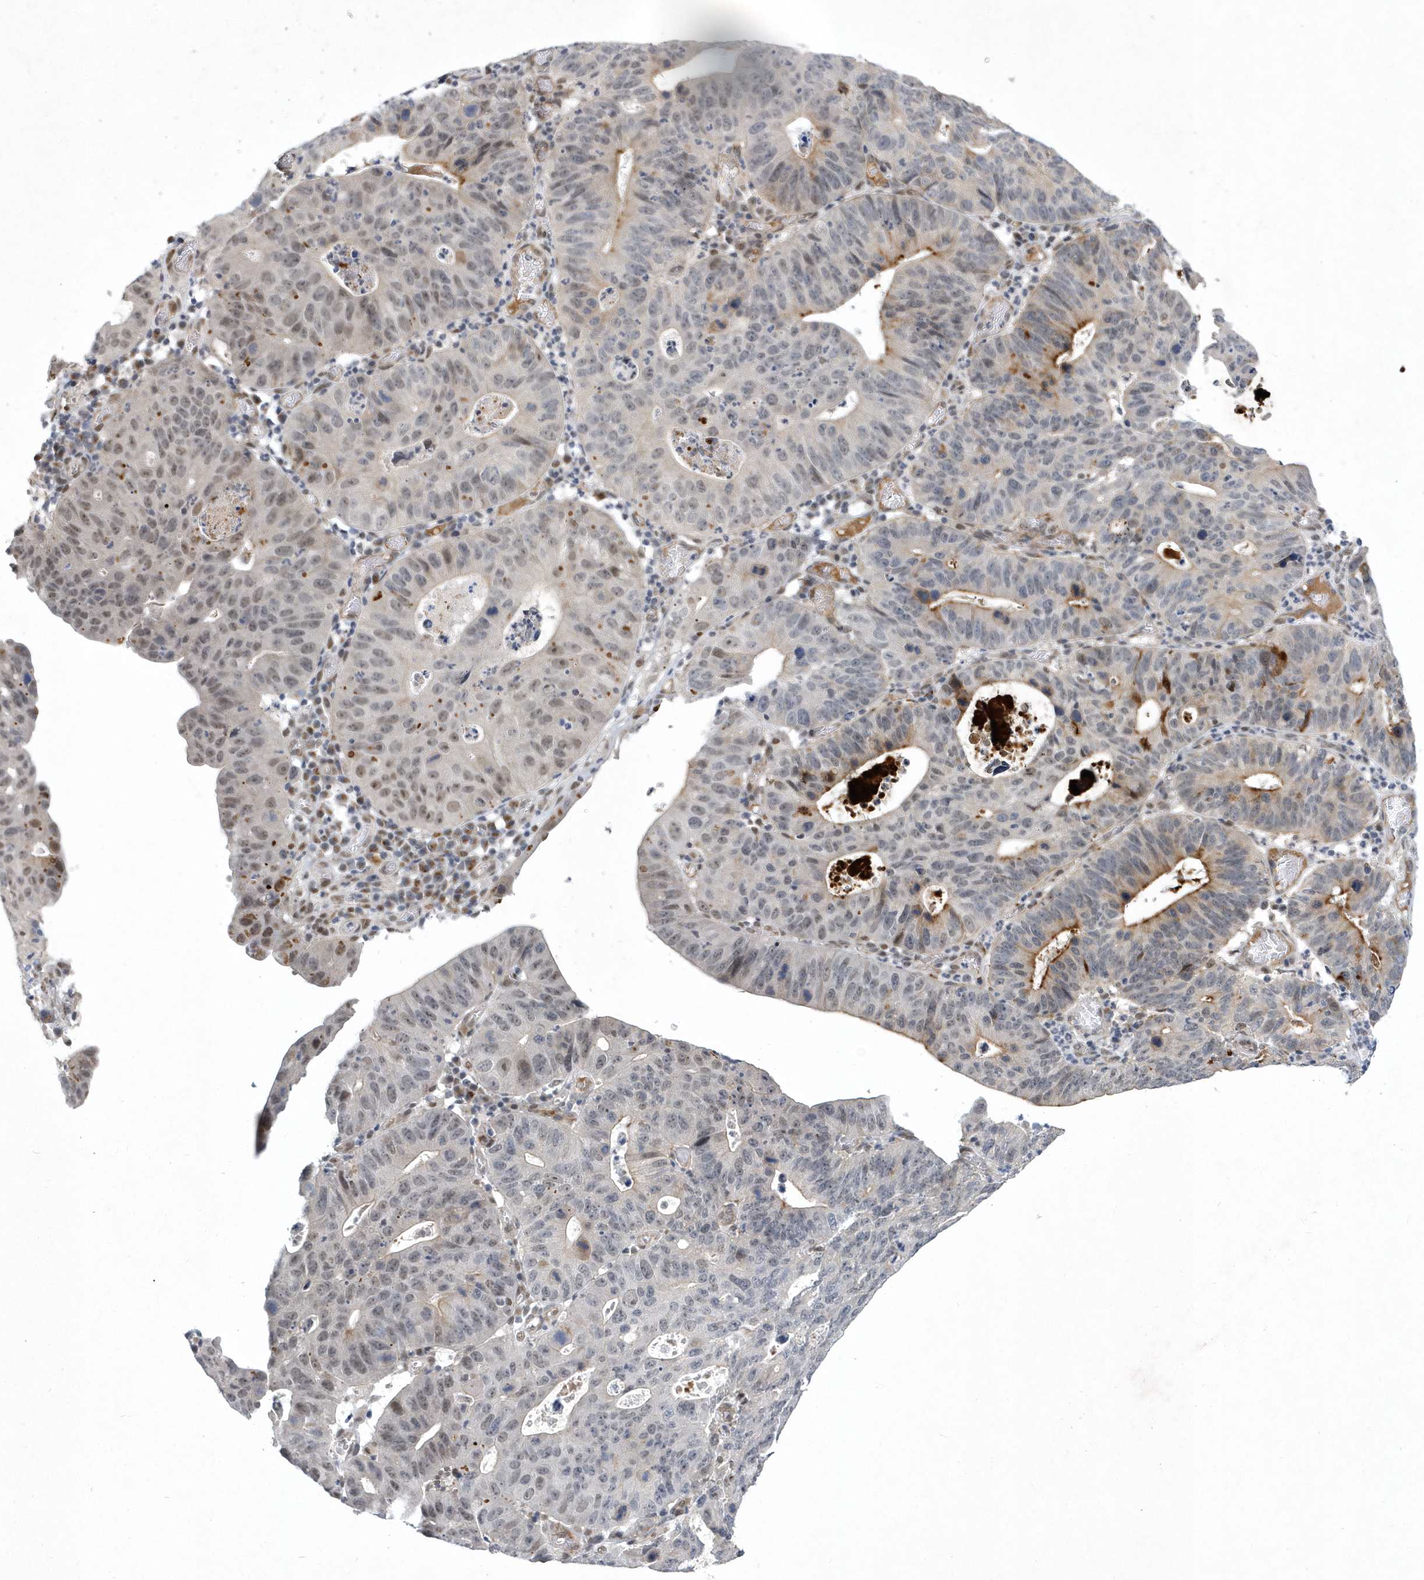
{"staining": {"intensity": "strong", "quantity": "<25%", "location": "cytoplasmic/membranous,nuclear"}, "tissue": "stomach cancer", "cell_type": "Tumor cells", "image_type": "cancer", "snomed": [{"axis": "morphology", "description": "Adenocarcinoma, NOS"}, {"axis": "topography", "description": "Stomach"}], "caption": "Human stomach cancer stained with a protein marker shows strong staining in tumor cells.", "gene": "FAM217A", "patient": {"sex": "male", "age": 59}}